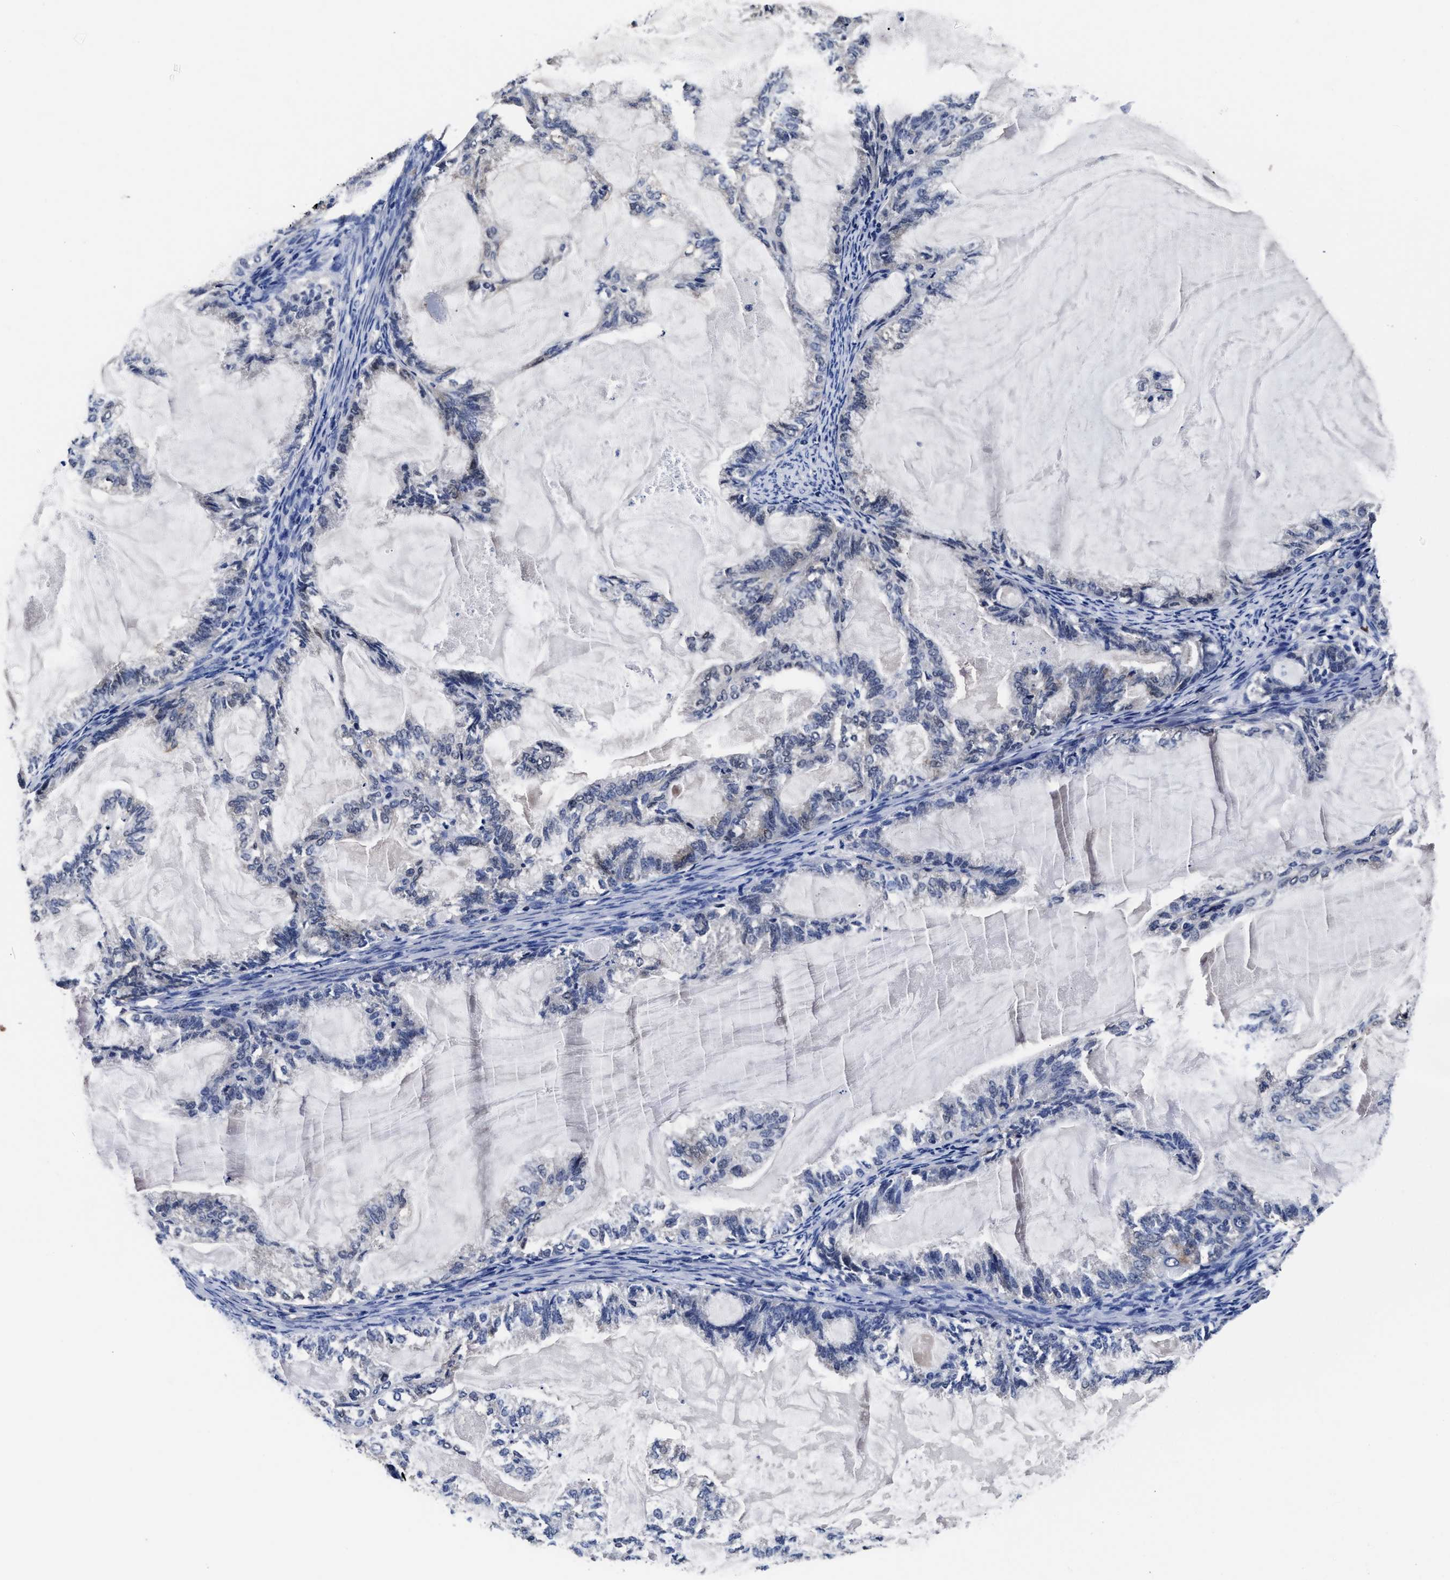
{"staining": {"intensity": "negative", "quantity": "none", "location": "none"}, "tissue": "endometrial cancer", "cell_type": "Tumor cells", "image_type": "cancer", "snomed": [{"axis": "morphology", "description": "Adenocarcinoma, NOS"}, {"axis": "topography", "description": "Endometrium"}], "caption": "Micrograph shows no protein positivity in tumor cells of endometrial cancer tissue.", "gene": "SOCS5", "patient": {"sex": "female", "age": 86}}